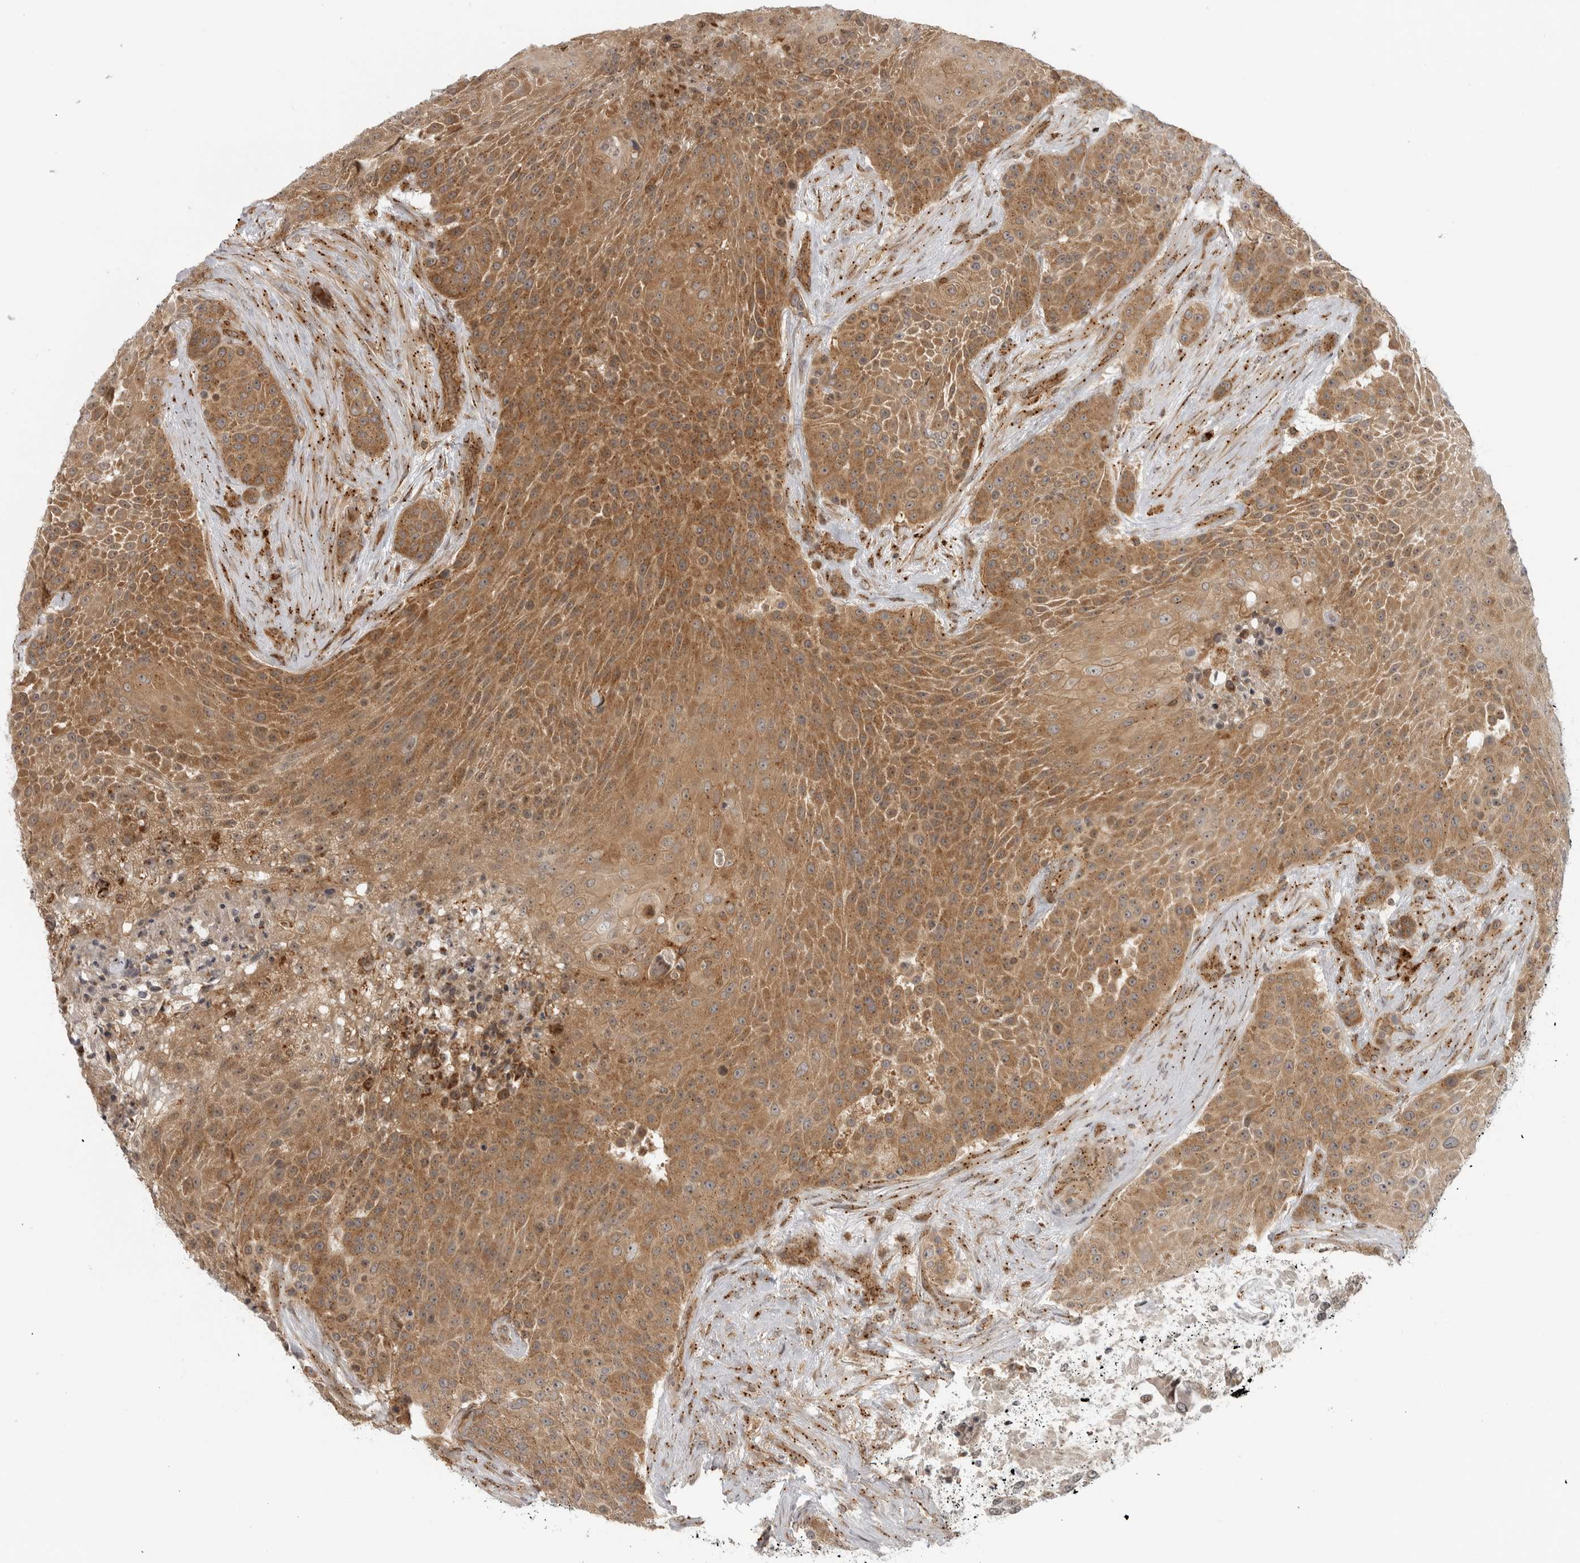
{"staining": {"intensity": "moderate", "quantity": ">75%", "location": "cytoplasmic/membranous"}, "tissue": "urothelial cancer", "cell_type": "Tumor cells", "image_type": "cancer", "snomed": [{"axis": "morphology", "description": "Urothelial carcinoma, High grade"}, {"axis": "topography", "description": "Urinary bladder"}], "caption": "This histopathology image reveals immunohistochemistry (IHC) staining of human urothelial cancer, with medium moderate cytoplasmic/membranous staining in about >75% of tumor cells.", "gene": "COPA", "patient": {"sex": "female", "age": 63}}